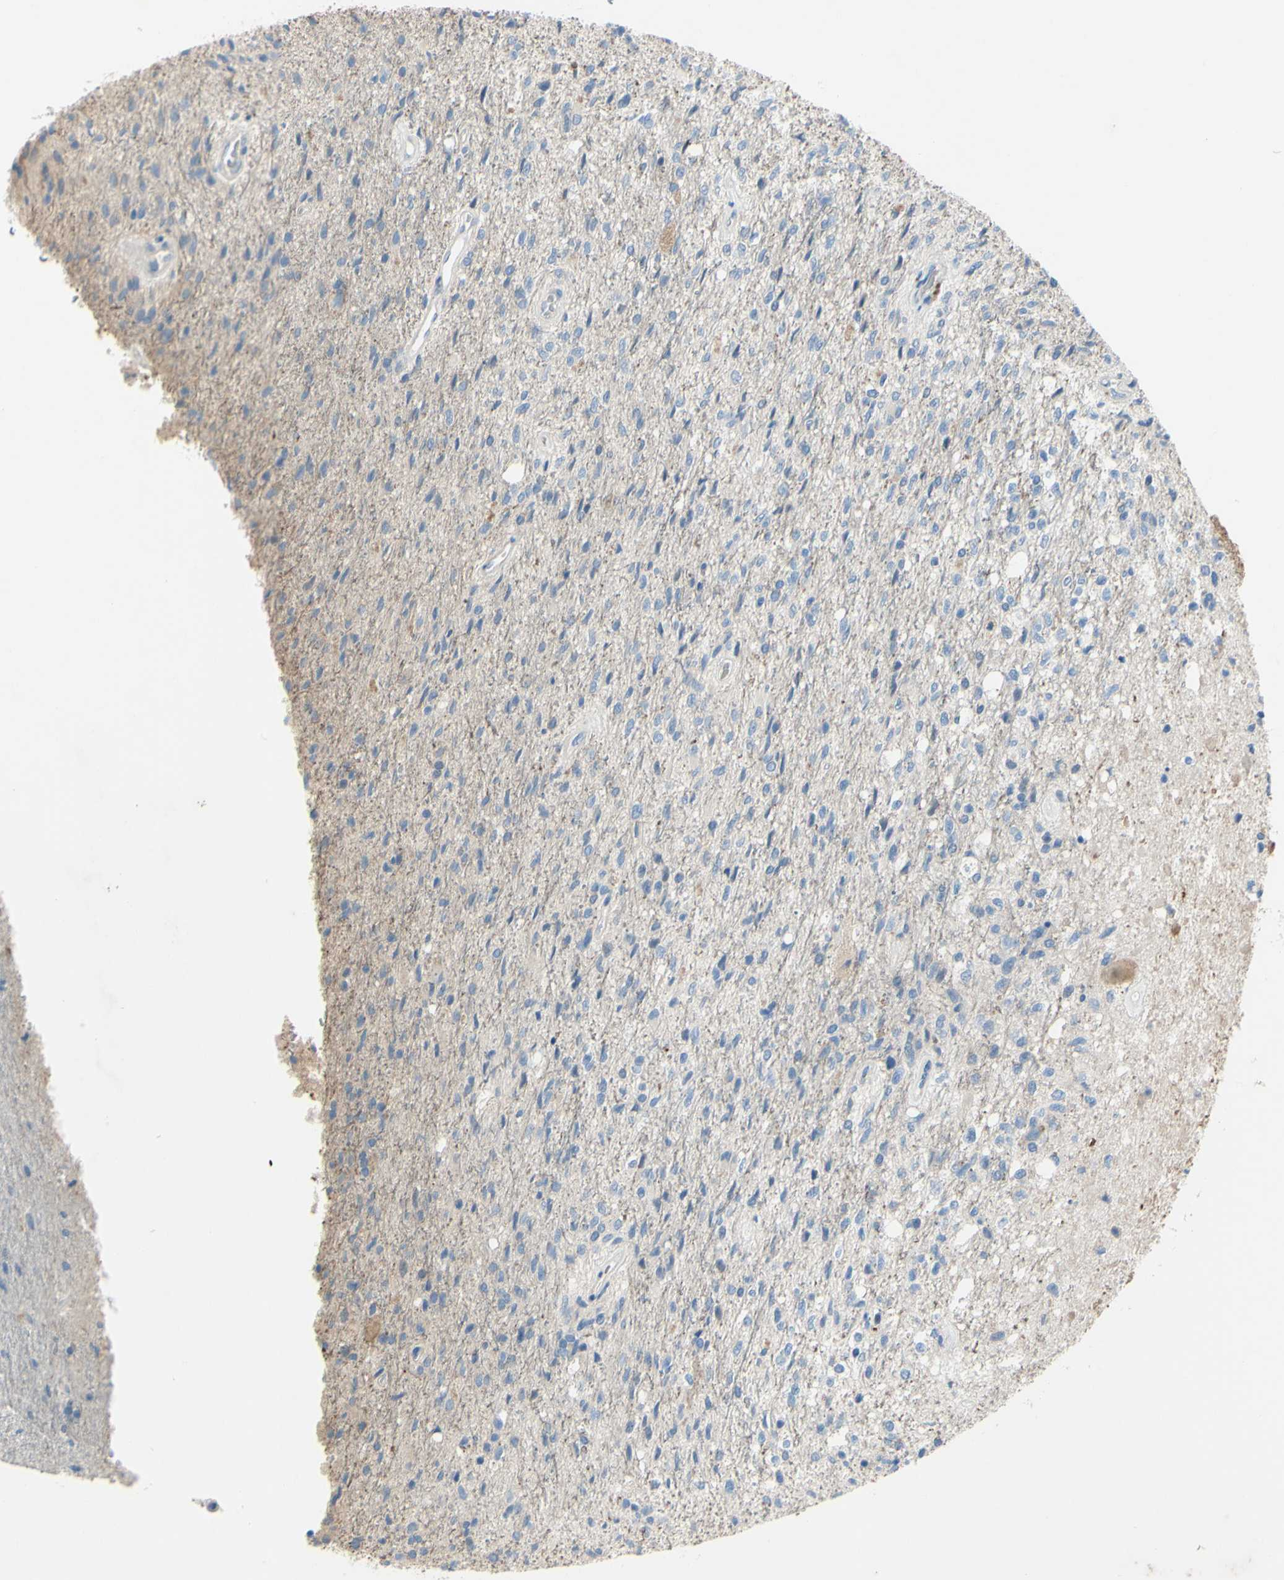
{"staining": {"intensity": "negative", "quantity": "none", "location": "none"}, "tissue": "glioma", "cell_type": "Tumor cells", "image_type": "cancer", "snomed": [{"axis": "morphology", "description": "Normal tissue, NOS"}, {"axis": "morphology", "description": "Glioma, malignant, High grade"}, {"axis": "topography", "description": "Cerebral cortex"}], "caption": "DAB immunohistochemical staining of human glioma displays no significant staining in tumor cells. (IHC, brightfield microscopy, high magnification).", "gene": "FDFT1", "patient": {"sex": "male", "age": 77}}